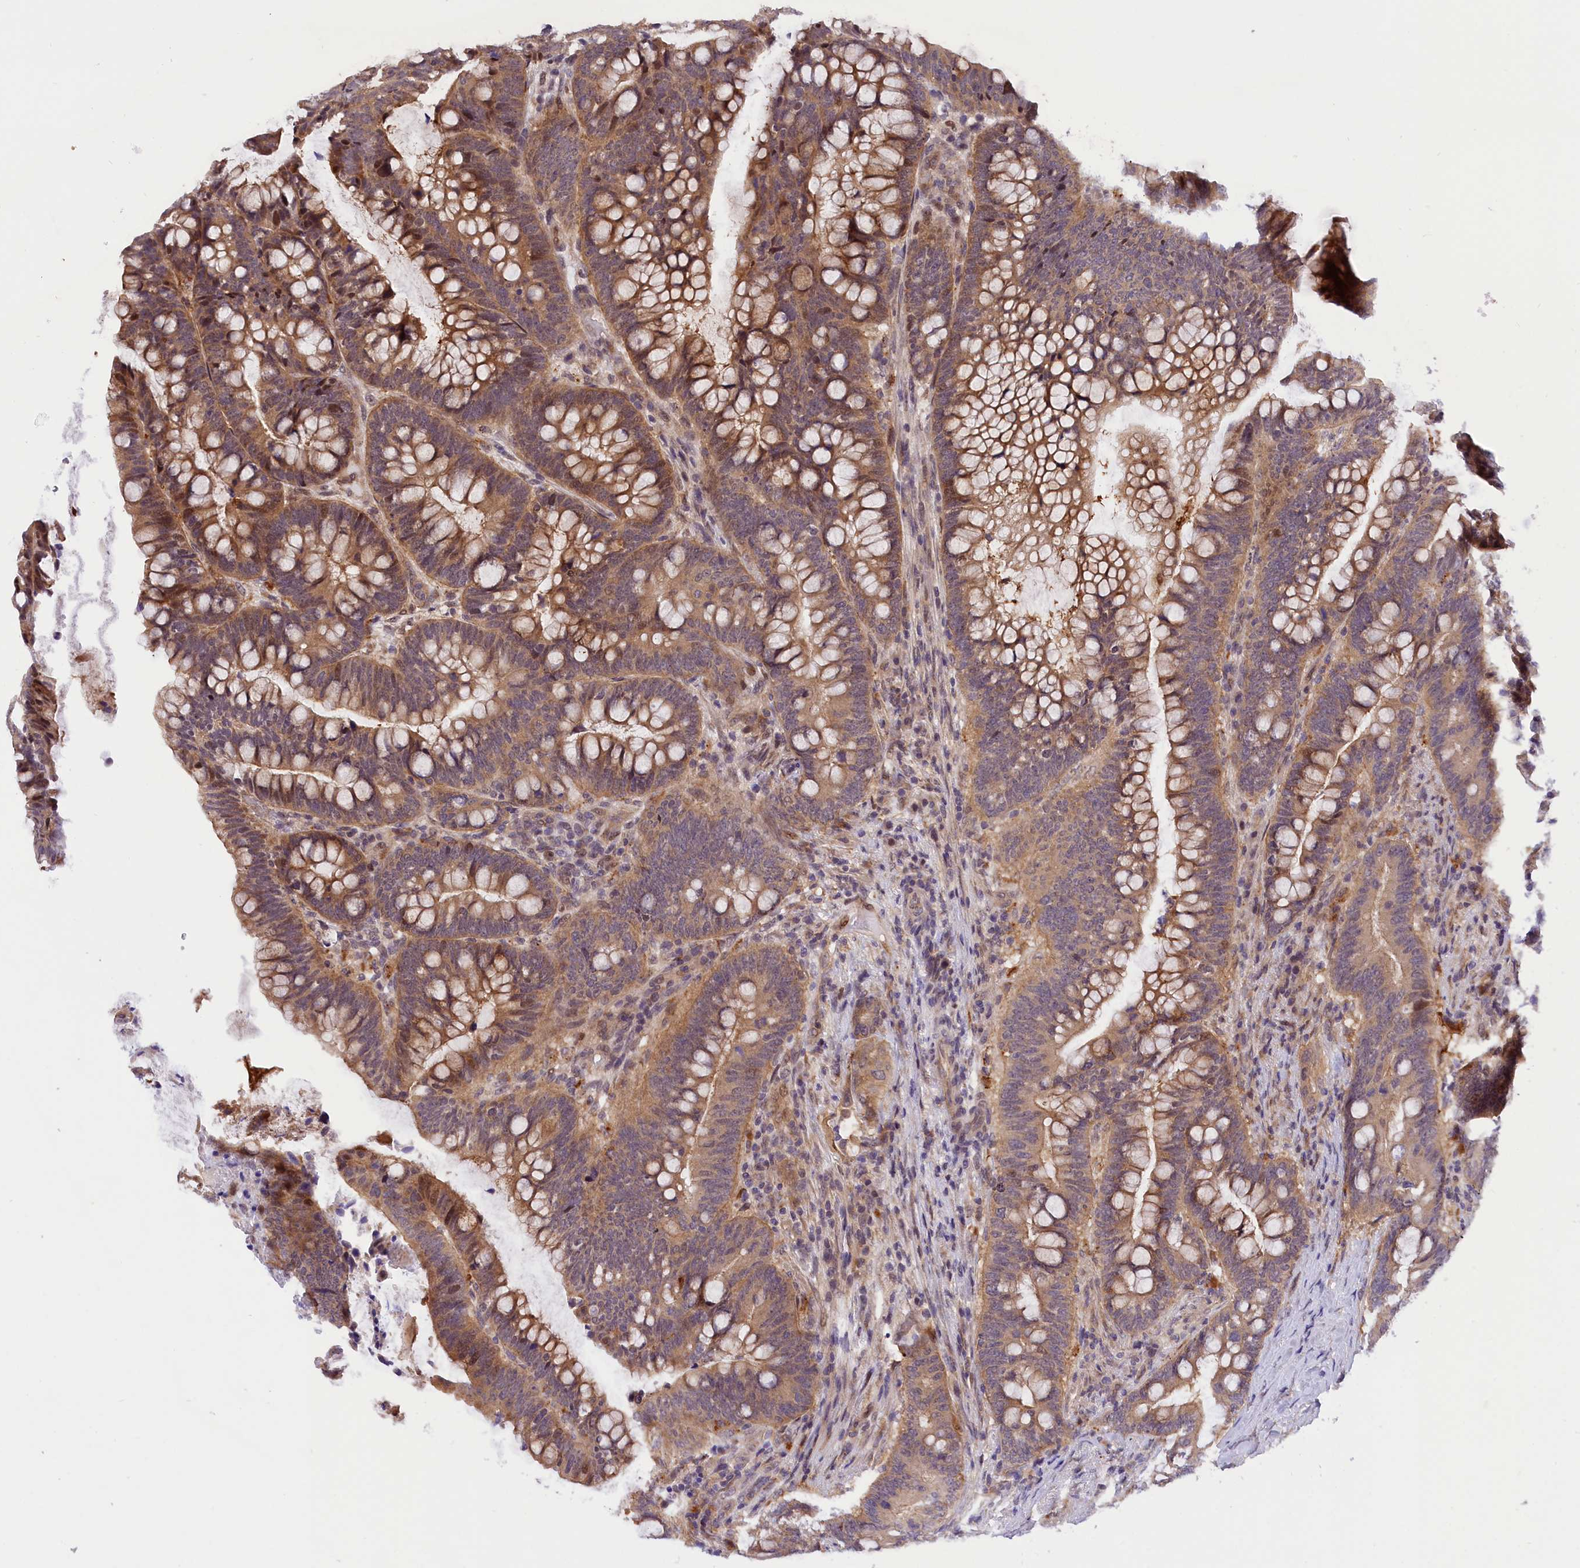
{"staining": {"intensity": "moderate", "quantity": "25%-75%", "location": "cytoplasmic/membranous,nuclear"}, "tissue": "colorectal cancer", "cell_type": "Tumor cells", "image_type": "cancer", "snomed": [{"axis": "morphology", "description": "Adenocarcinoma, NOS"}, {"axis": "topography", "description": "Colon"}], "caption": "Immunohistochemistry (DAB) staining of human colorectal adenocarcinoma shows moderate cytoplasmic/membranous and nuclear protein staining in approximately 25%-75% of tumor cells.", "gene": "SAMD4A", "patient": {"sex": "female", "age": 66}}